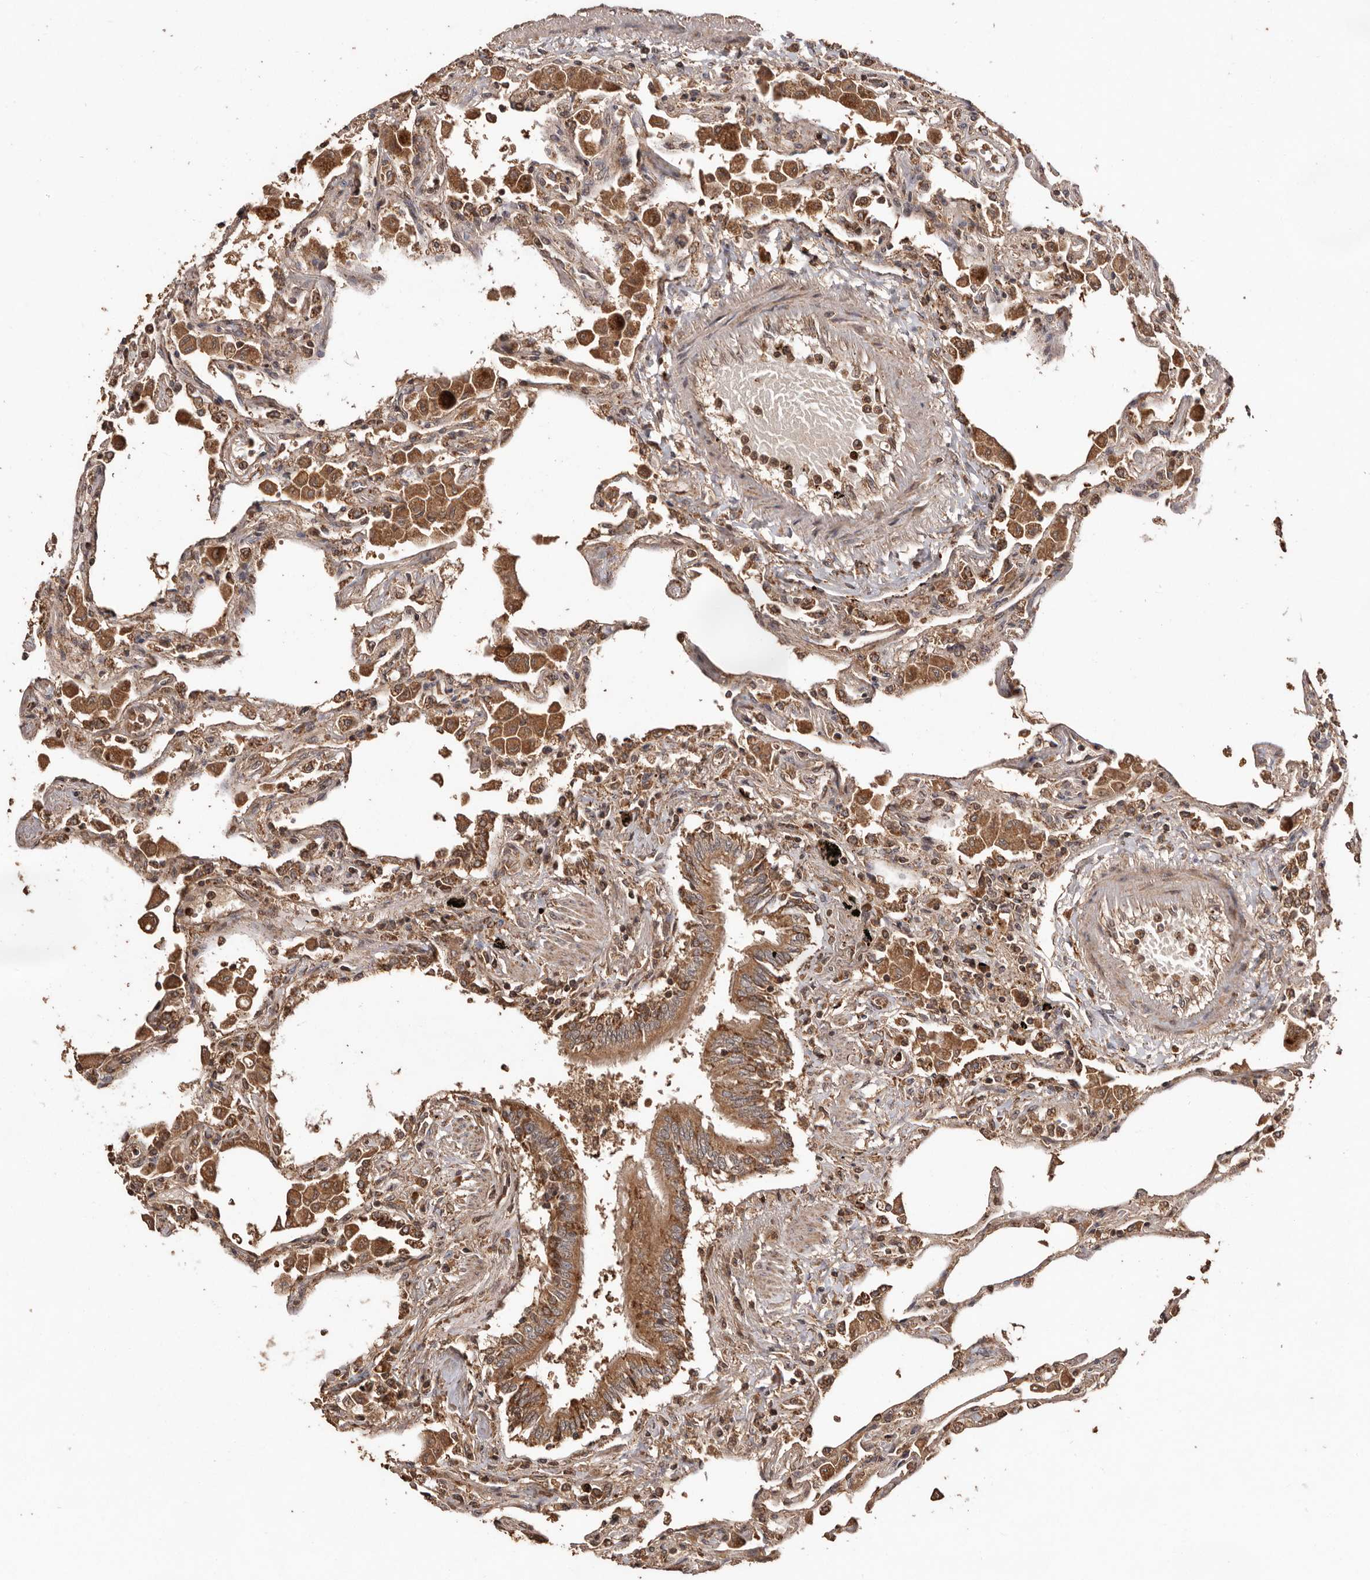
{"staining": {"intensity": "moderate", "quantity": "25%-75%", "location": "cytoplasmic/membranous"}, "tissue": "lung", "cell_type": "Alveolar cells", "image_type": "normal", "snomed": [{"axis": "morphology", "description": "Normal tissue, NOS"}, {"axis": "topography", "description": "Bronchus"}, {"axis": "topography", "description": "Lung"}], "caption": "Lung stained with immunohistochemistry (IHC) displays moderate cytoplasmic/membranous staining in approximately 25%-75% of alveolar cells. (DAB (3,3'-diaminobenzidine) = brown stain, brightfield microscopy at high magnification).", "gene": "RWDD1", "patient": {"sex": "female", "age": 49}}